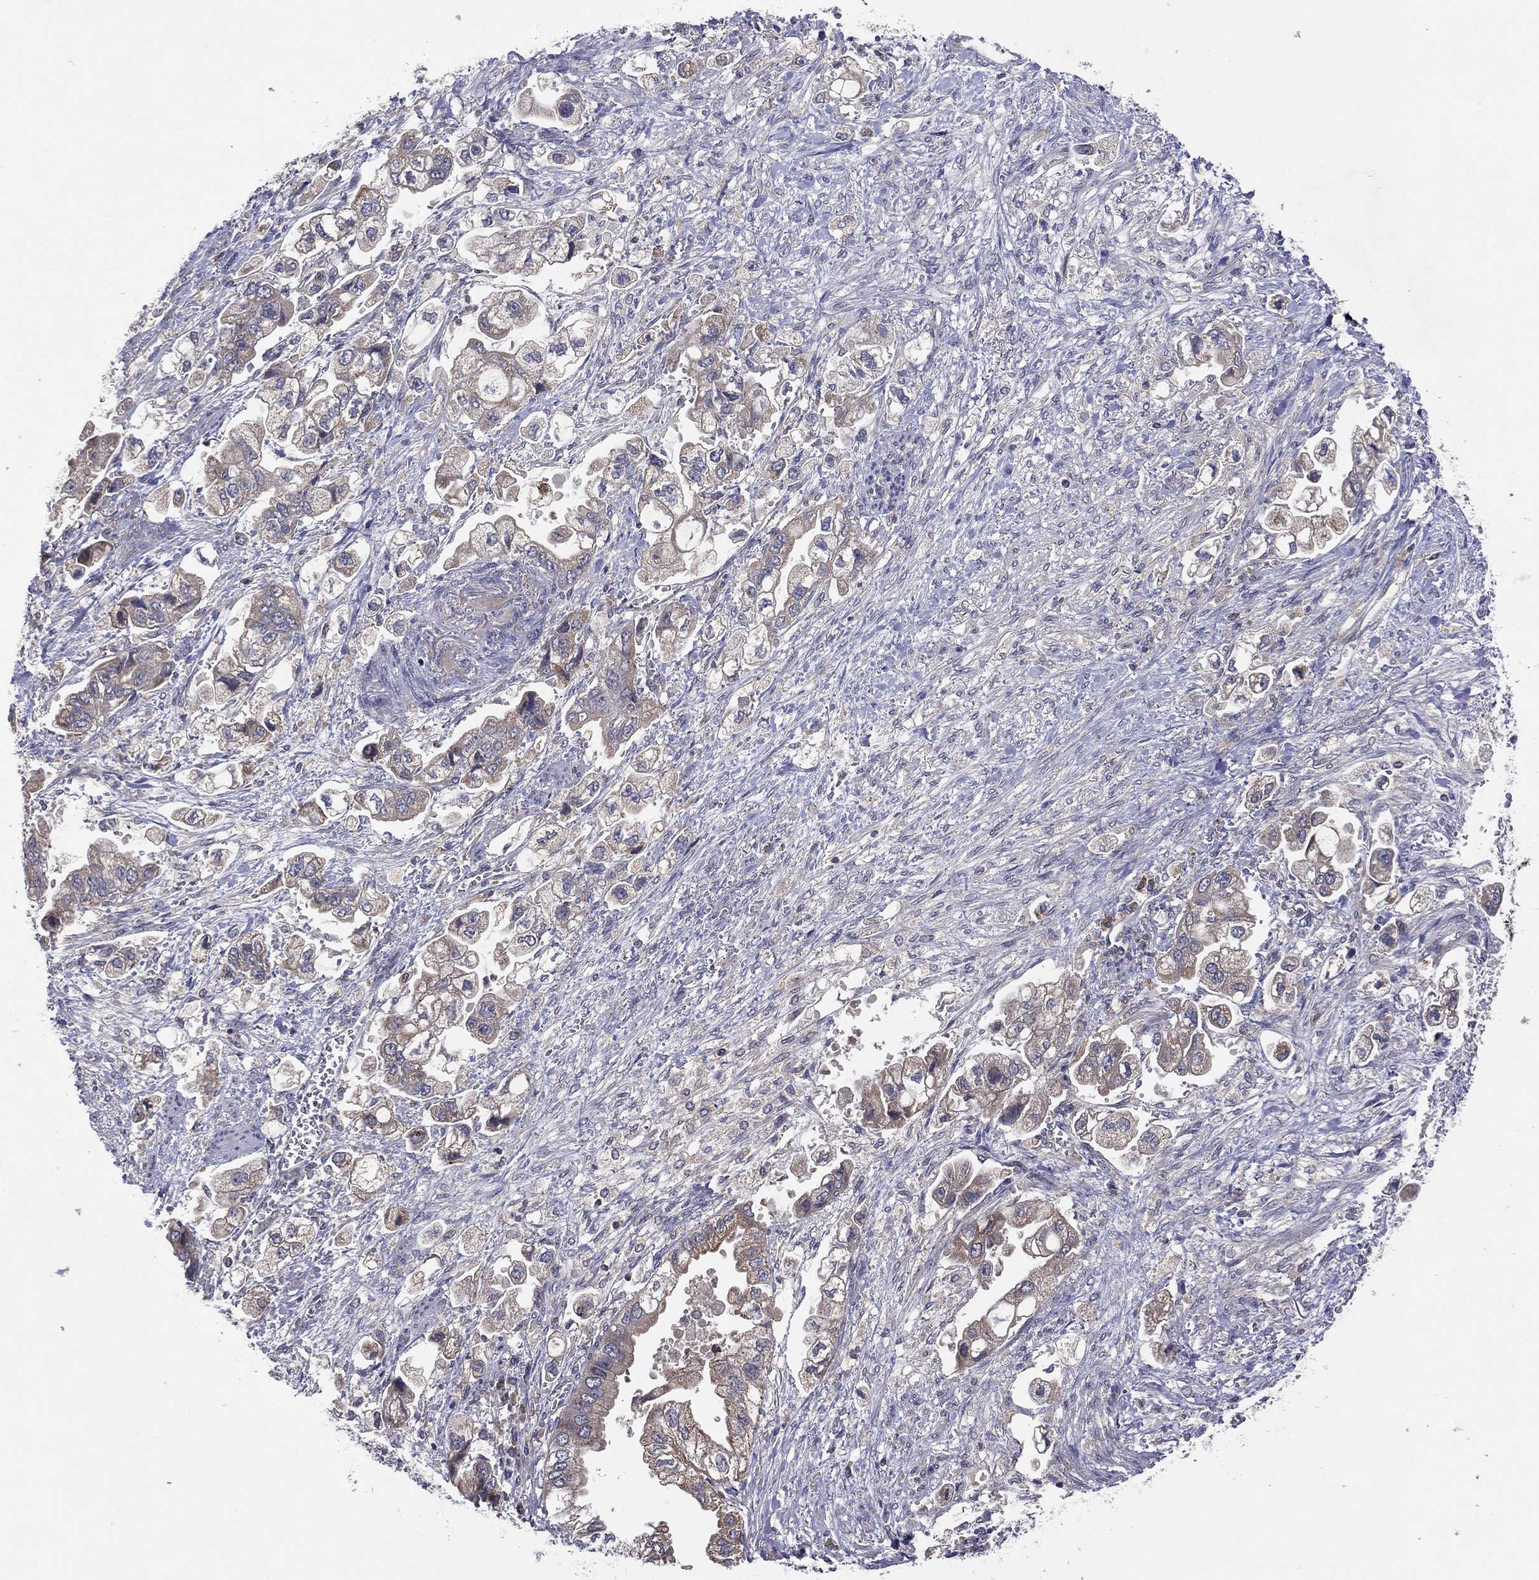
{"staining": {"intensity": "weak", "quantity": "25%-75%", "location": "cytoplasmic/membranous"}, "tissue": "stomach cancer", "cell_type": "Tumor cells", "image_type": "cancer", "snomed": [{"axis": "morphology", "description": "Normal tissue, NOS"}, {"axis": "morphology", "description": "Adenocarcinoma, NOS"}, {"axis": "topography", "description": "Stomach"}], "caption": "A brown stain highlights weak cytoplasmic/membranous staining of a protein in adenocarcinoma (stomach) tumor cells.", "gene": "STARD3", "patient": {"sex": "male", "age": 62}}